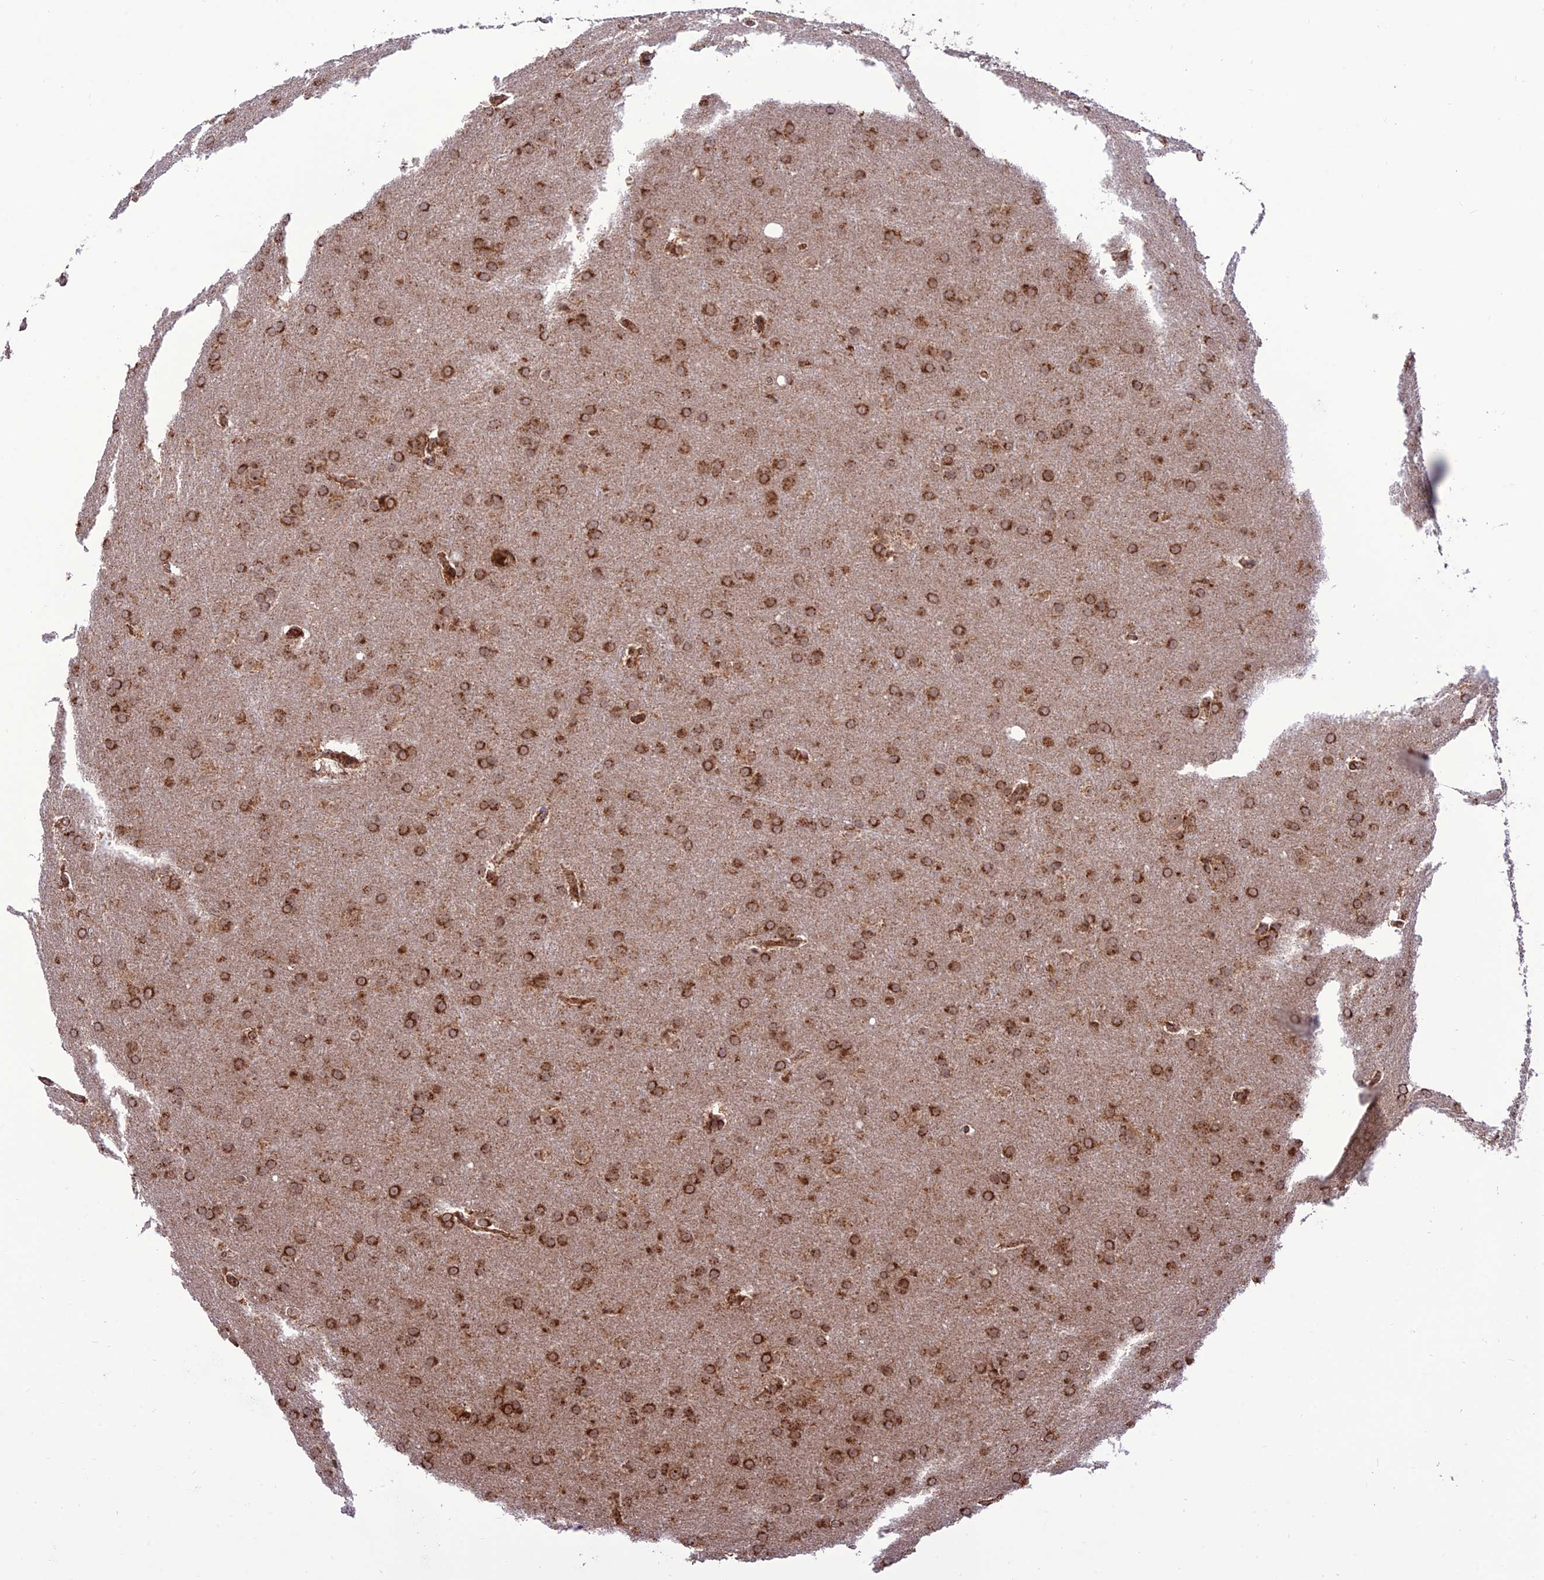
{"staining": {"intensity": "strong", "quantity": ">75%", "location": "cytoplasmic/membranous"}, "tissue": "glioma", "cell_type": "Tumor cells", "image_type": "cancer", "snomed": [{"axis": "morphology", "description": "Glioma, malignant, Low grade"}, {"axis": "topography", "description": "Brain"}], "caption": "Immunohistochemistry micrograph of glioma stained for a protein (brown), which demonstrates high levels of strong cytoplasmic/membranous expression in about >75% of tumor cells.", "gene": "CRTAP", "patient": {"sex": "female", "age": 32}}